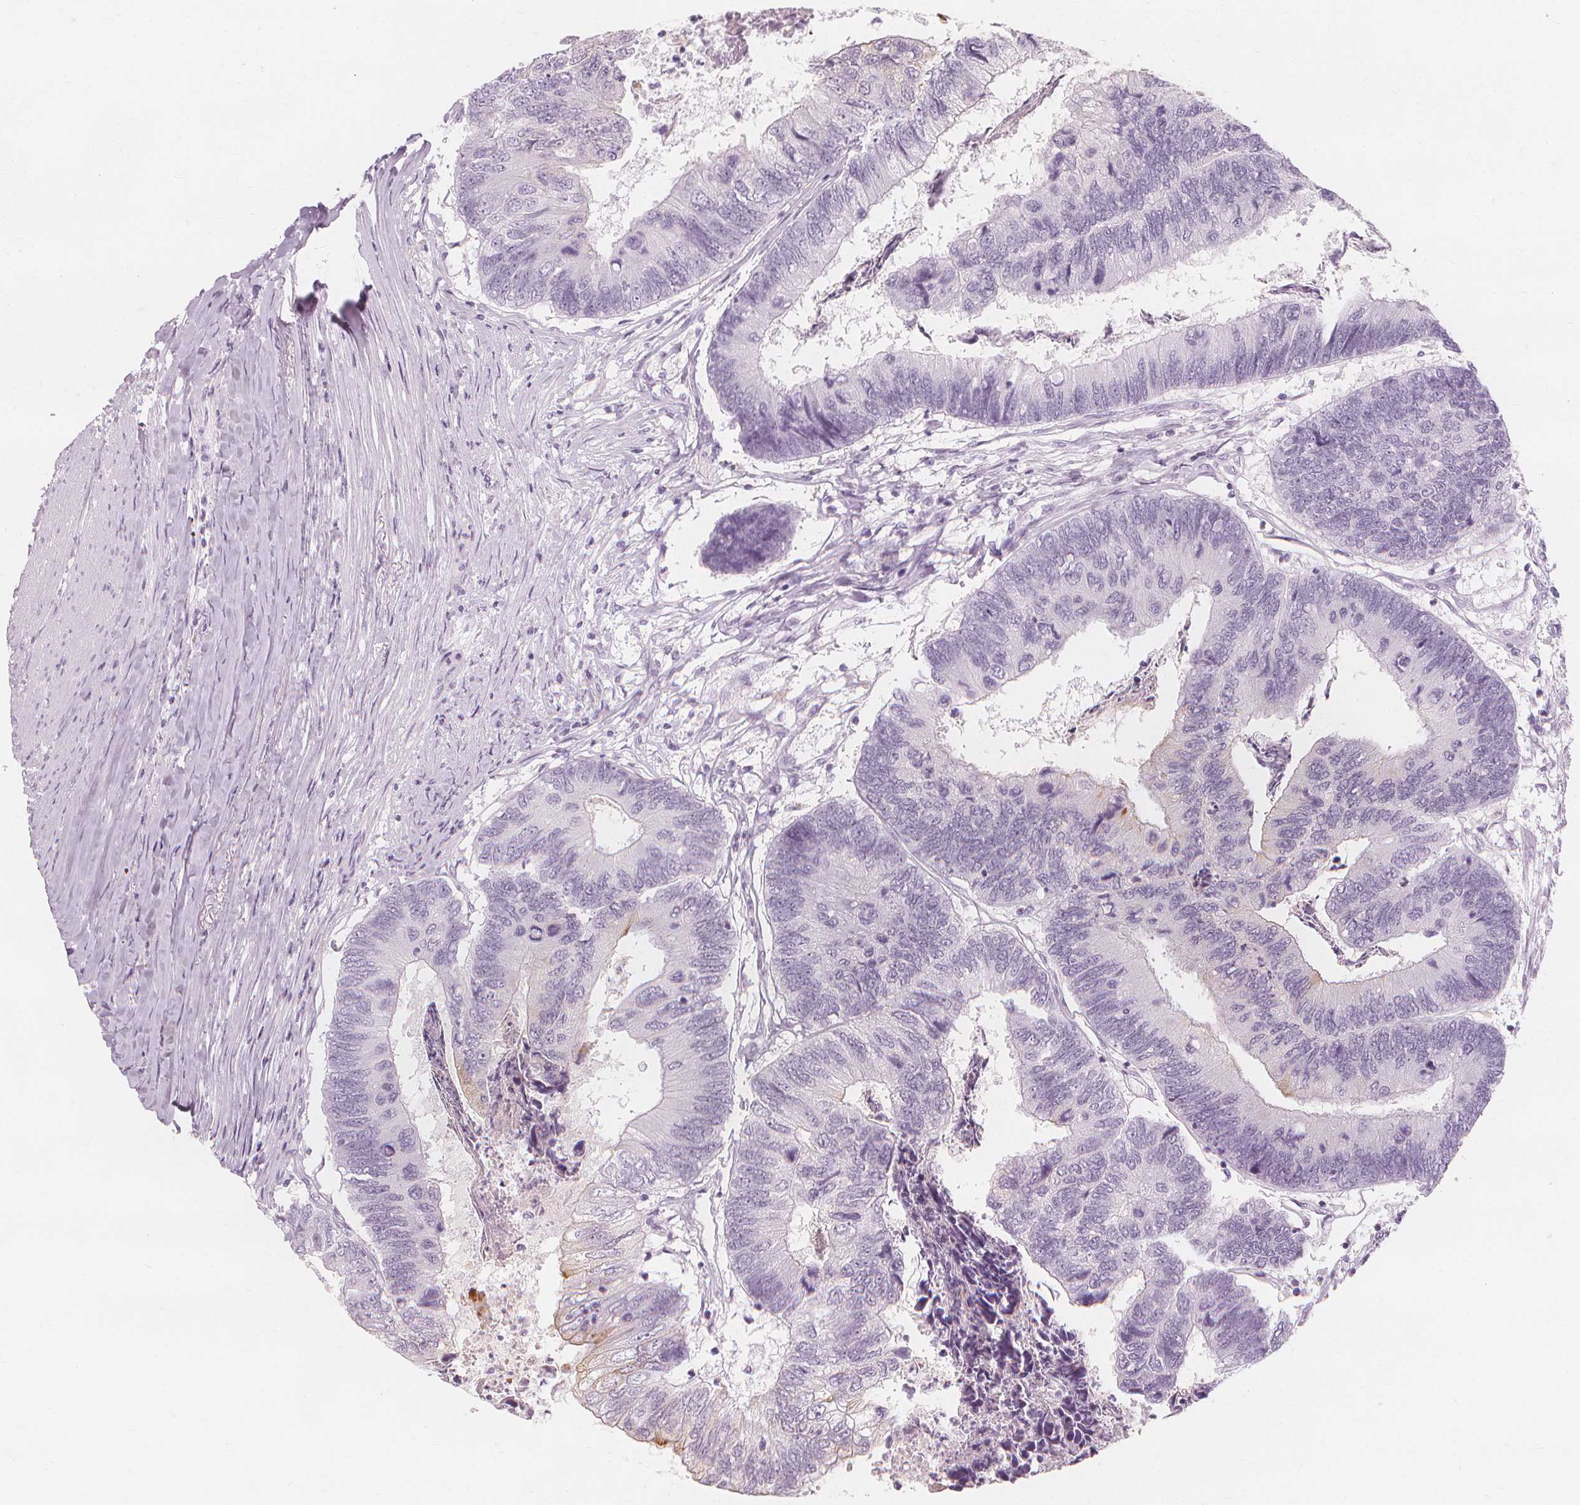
{"staining": {"intensity": "weak", "quantity": "<25%", "location": "cytoplasmic/membranous"}, "tissue": "colorectal cancer", "cell_type": "Tumor cells", "image_type": "cancer", "snomed": [{"axis": "morphology", "description": "Adenocarcinoma, NOS"}, {"axis": "topography", "description": "Colon"}], "caption": "Immunohistochemical staining of human colorectal adenocarcinoma demonstrates no significant staining in tumor cells. (DAB IHC, high magnification).", "gene": "TFF1", "patient": {"sex": "female", "age": 67}}